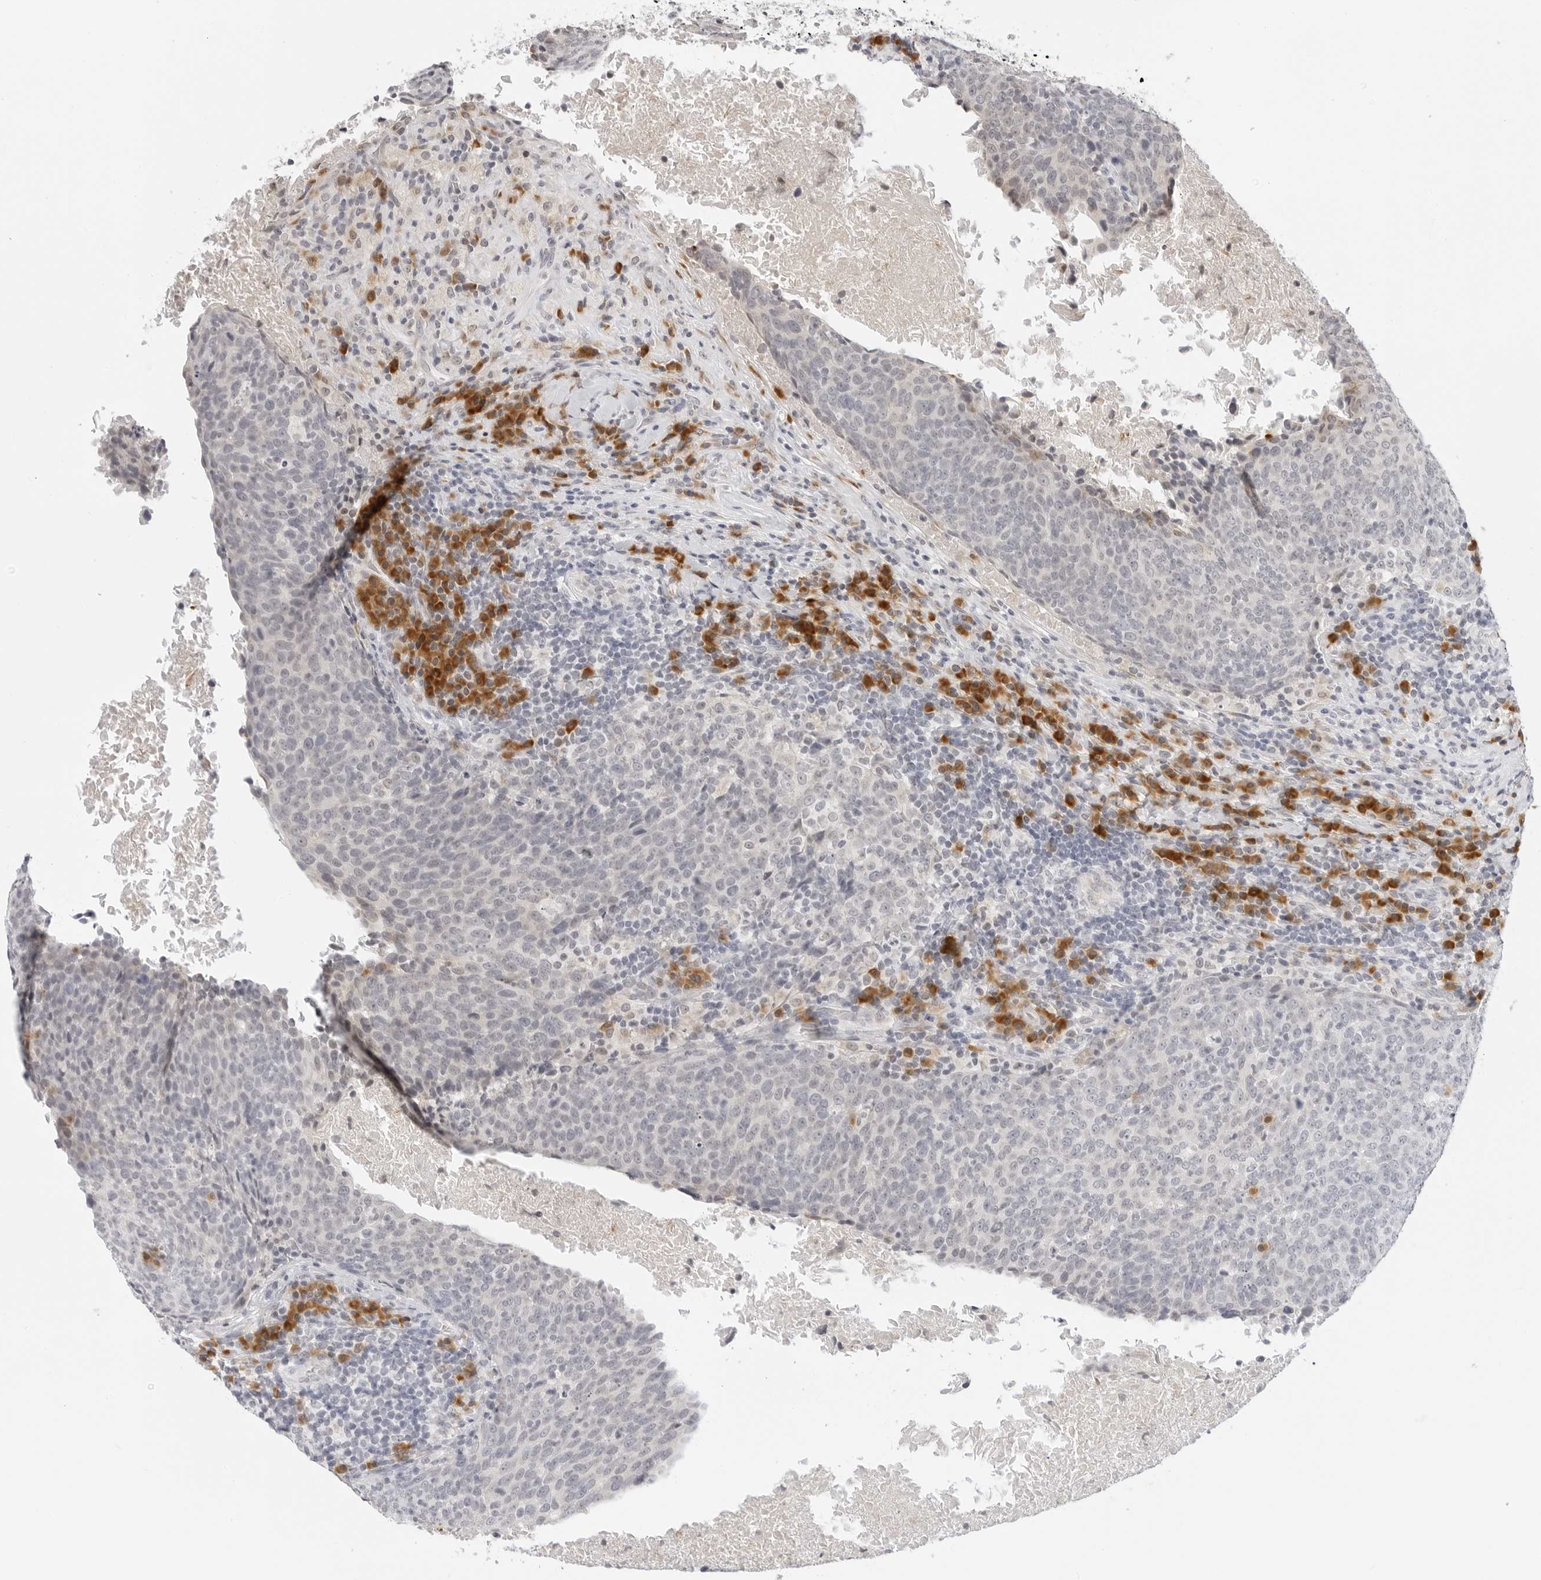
{"staining": {"intensity": "negative", "quantity": "none", "location": "none"}, "tissue": "head and neck cancer", "cell_type": "Tumor cells", "image_type": "cancer", "snomed": [{"axis": "morphology", "description": "Squamous cell carcinoma, NOS"}, {"axis": "morphology", "description": "Squamous cell carcinoma, metastatic, NOS"}, {"axis": "topography", "description": "Lymph node"}, {"axis": "topography", "description": "Head-Neck"}], "caption": "High power microscopy micrograph of an immunohistochemistry (IHC) image of head and neck squamous cell carcinoma, revealing no significant positivity in tumor cells.", "gene": "EDN2", "patient": {"sex": "male", "age": 62}}